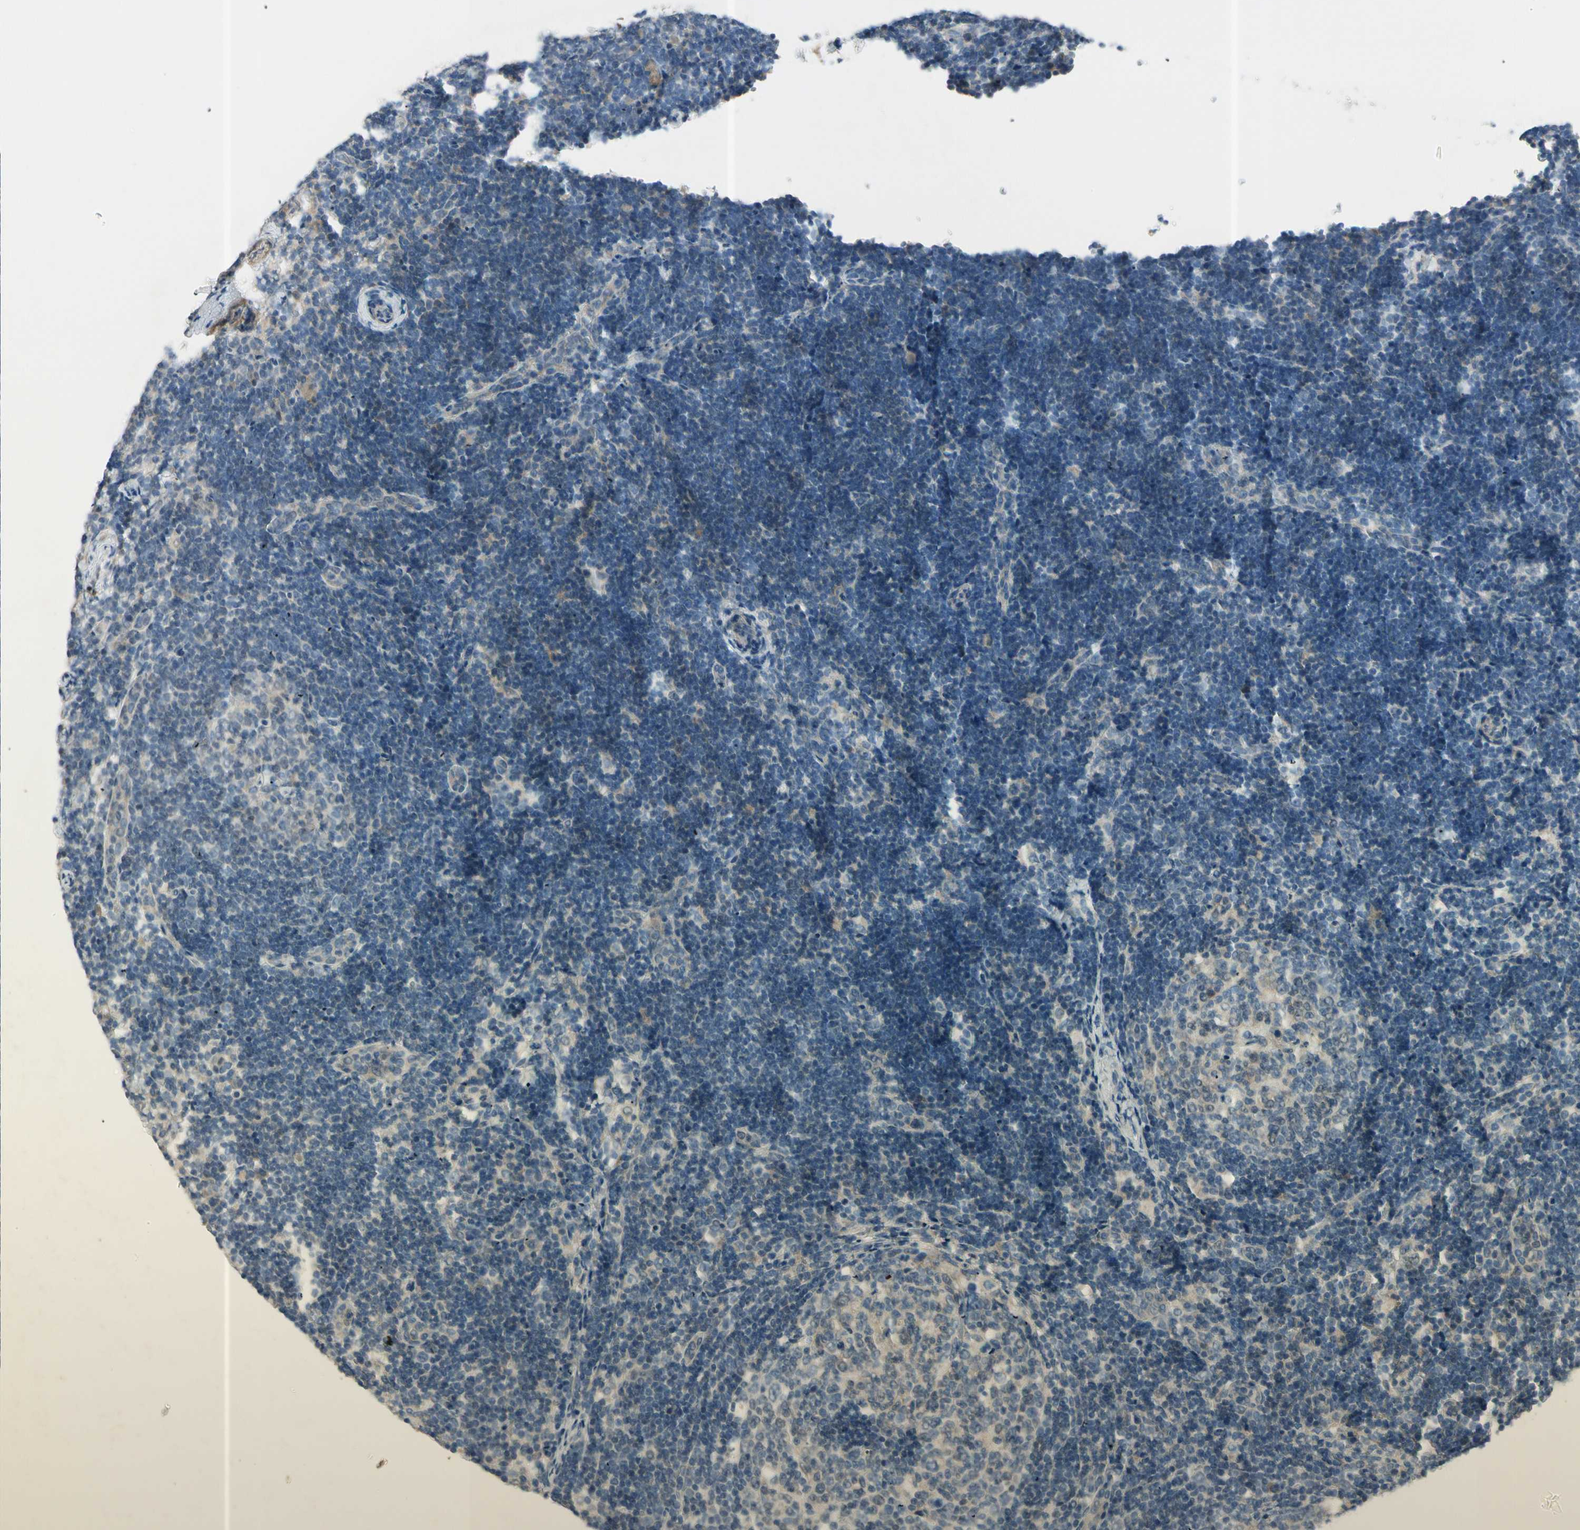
{"staining": {"intensity": "weak", "quantity": "25%-75%", "location": "cytoplasmic/membranous"}, "tissue": "lymph node", "cell_type": "Germinal center cells", "image_type": "normal", "snomed": [{"axis": "morphology", "description": "Normal tissue, NOS"}, {"axis": "topography", "description": "Lymph node"}], "caption": "Brown immunohistochemical staining in unremarkable human lymph node displays weak cytoplasmic/membranous staining in about 25%-75% of germinal center cells. Using DAB (brown) and hematoxylin (blue) stains, captured at high magnification using brightfield microscopy.", "gene": "CYP2E1", "patient": {"sex": "female", "age": 14}}